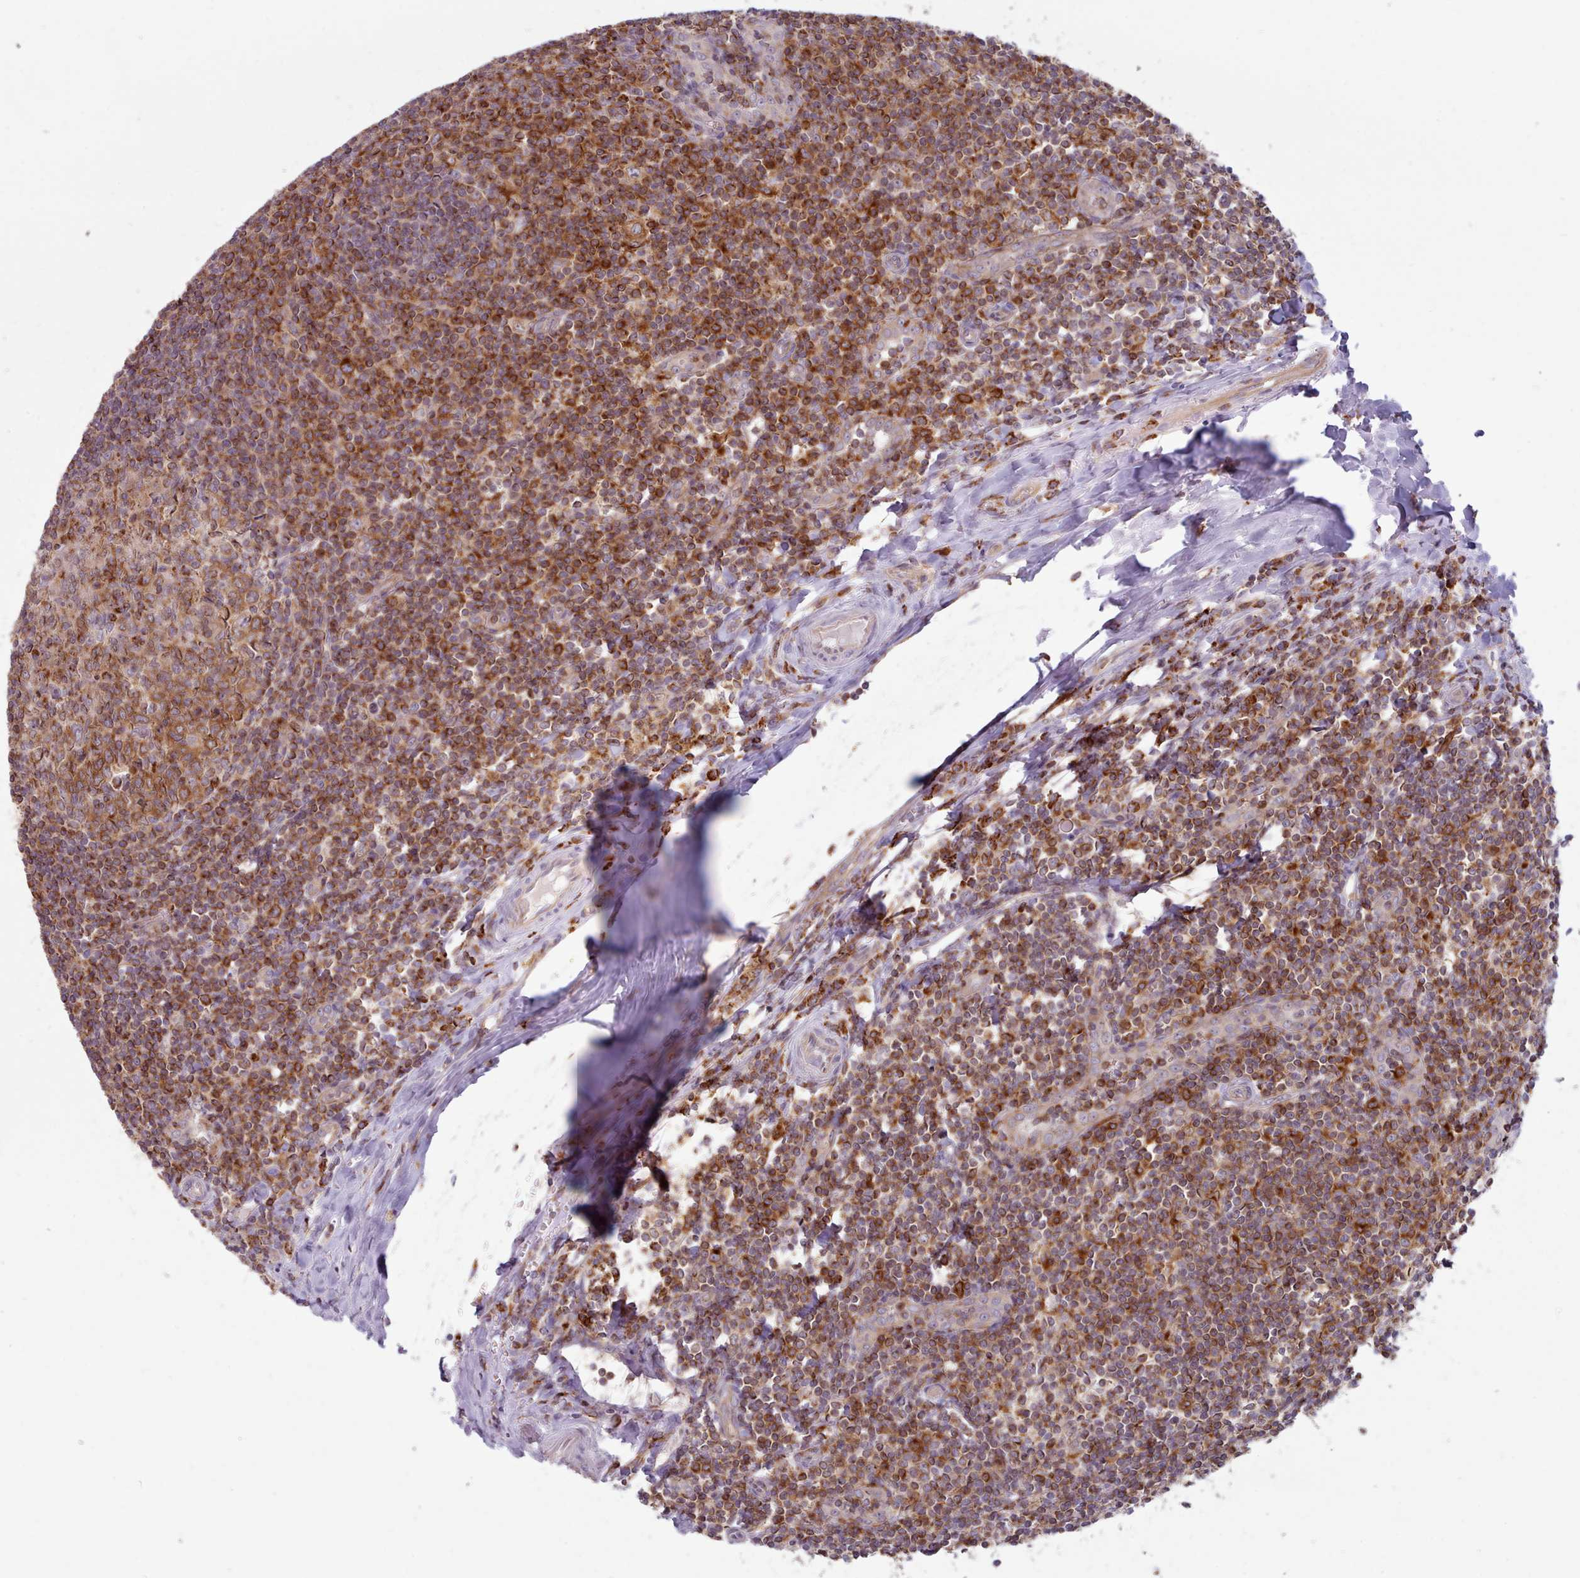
{"staining": {"intensity": "moderate", "quantity": ">75%", "location": "cytoplasmic/membranous"}, "tissue": "tonsil", "cell_type": "Germinal center cells", "image_type": "normal", "snomed": [{"axis": "morphology", "description": "Normal tissue, NOS"}, {"axis": "topography", "description": "Tonsil"}], "caption": "DAB immunohistochemical staining of unremarkable human tonsil displays moderate cytoplasmic/membranous protein positivity in about >75% of germinal center cells.", "gene": "CRYBG1", "patient": {"sex": "male", "age": 27}}